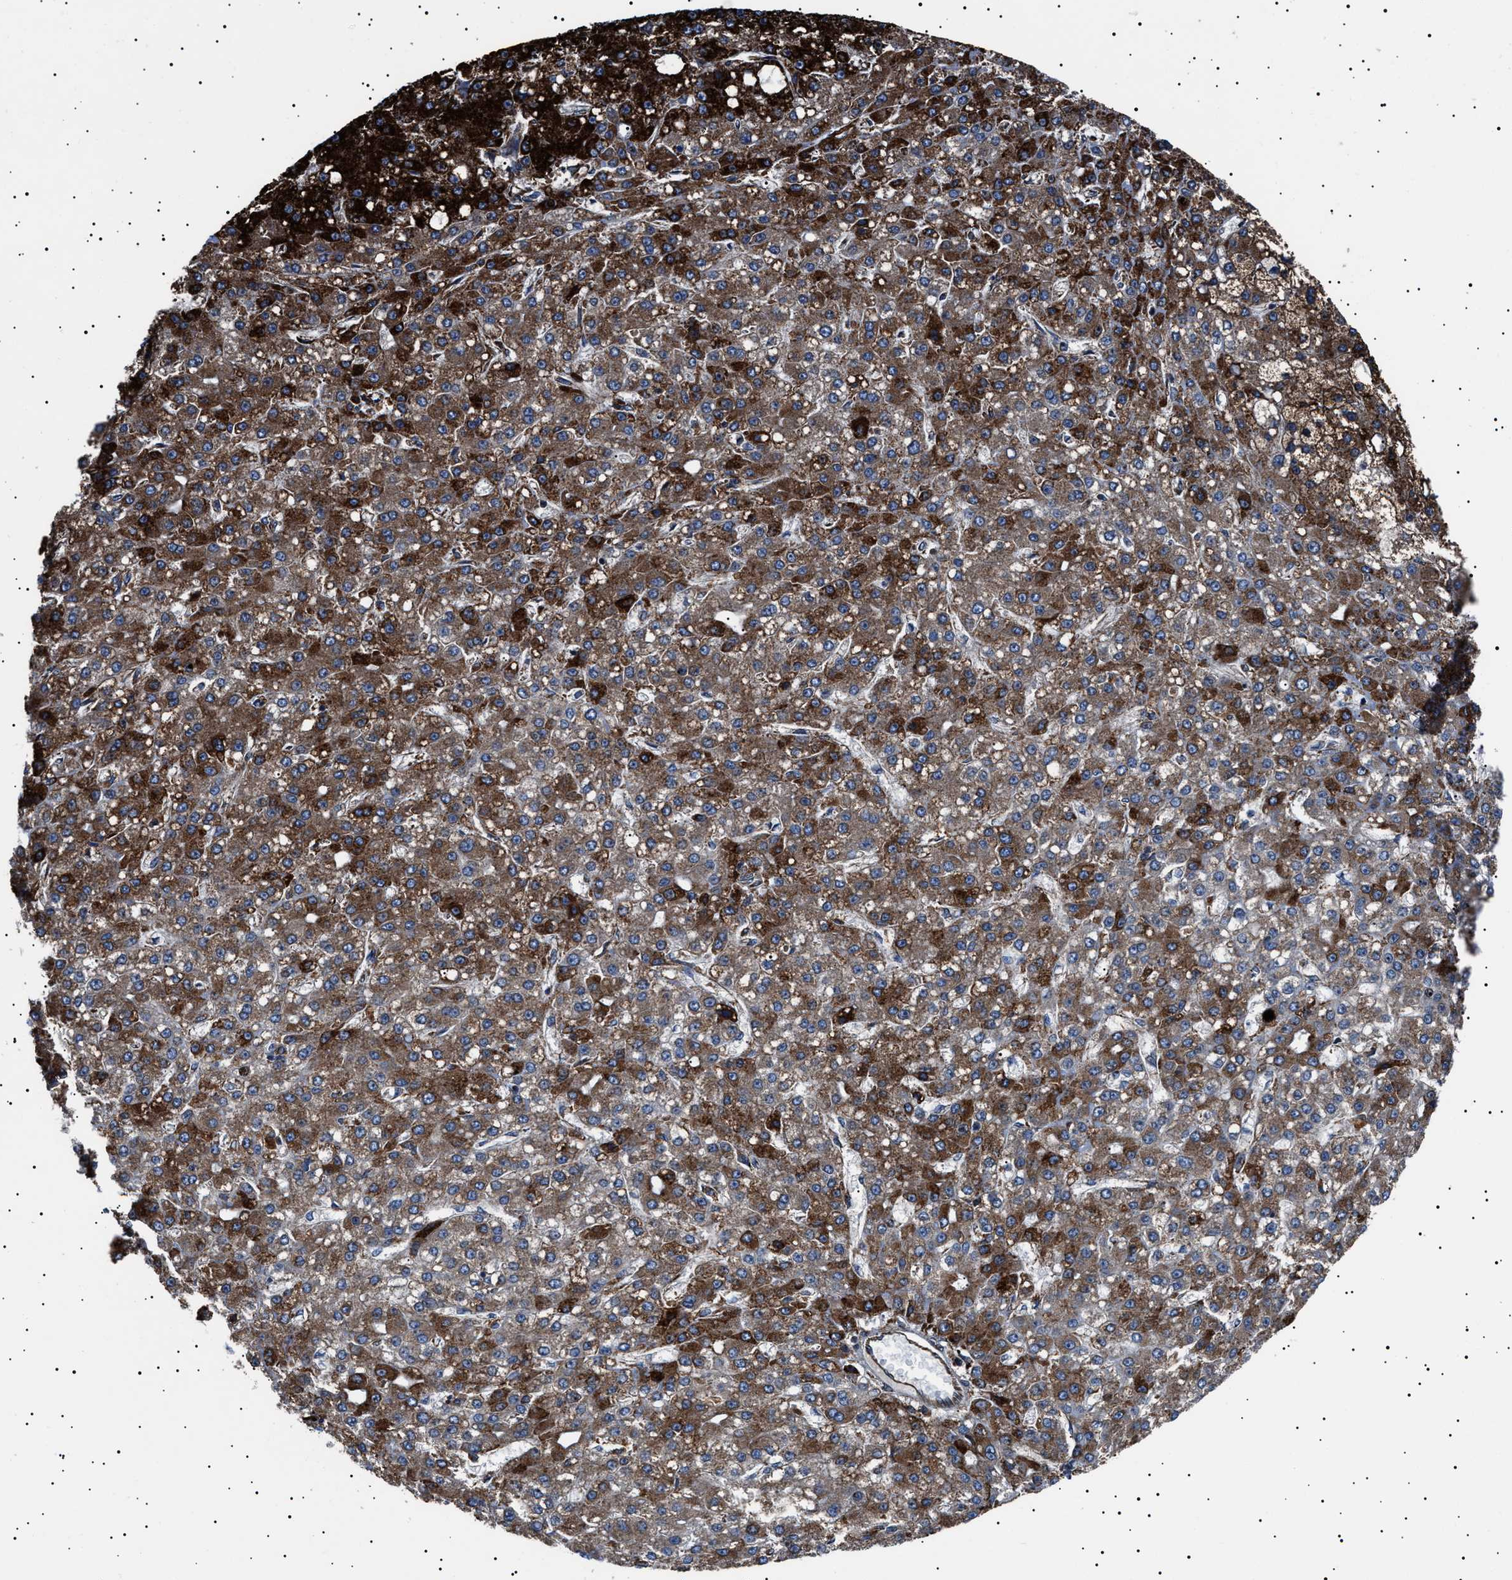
{"staining": {"intensity": "moderate", "quantity": ">75%", "location": "cytoplasmic/membranous"}, "tissue": "liver cancer", "cell_type": "Tumor cells", "image_type": "cancer", "snomed": [{"axis": "morphology", "description": "Carcinoma, Hepatocellular, NOS"}, {"axis": "topography", "description": "Liver"}], "caption": "A photomicrograph of liver cancer (hepatocellular carcinoma) stained for a protein shows moderate cytoplasmic/membranous brown staining in tumor cells.", "gene": "TOP1MT", "patient": {"sex": "male", "age": 67}}